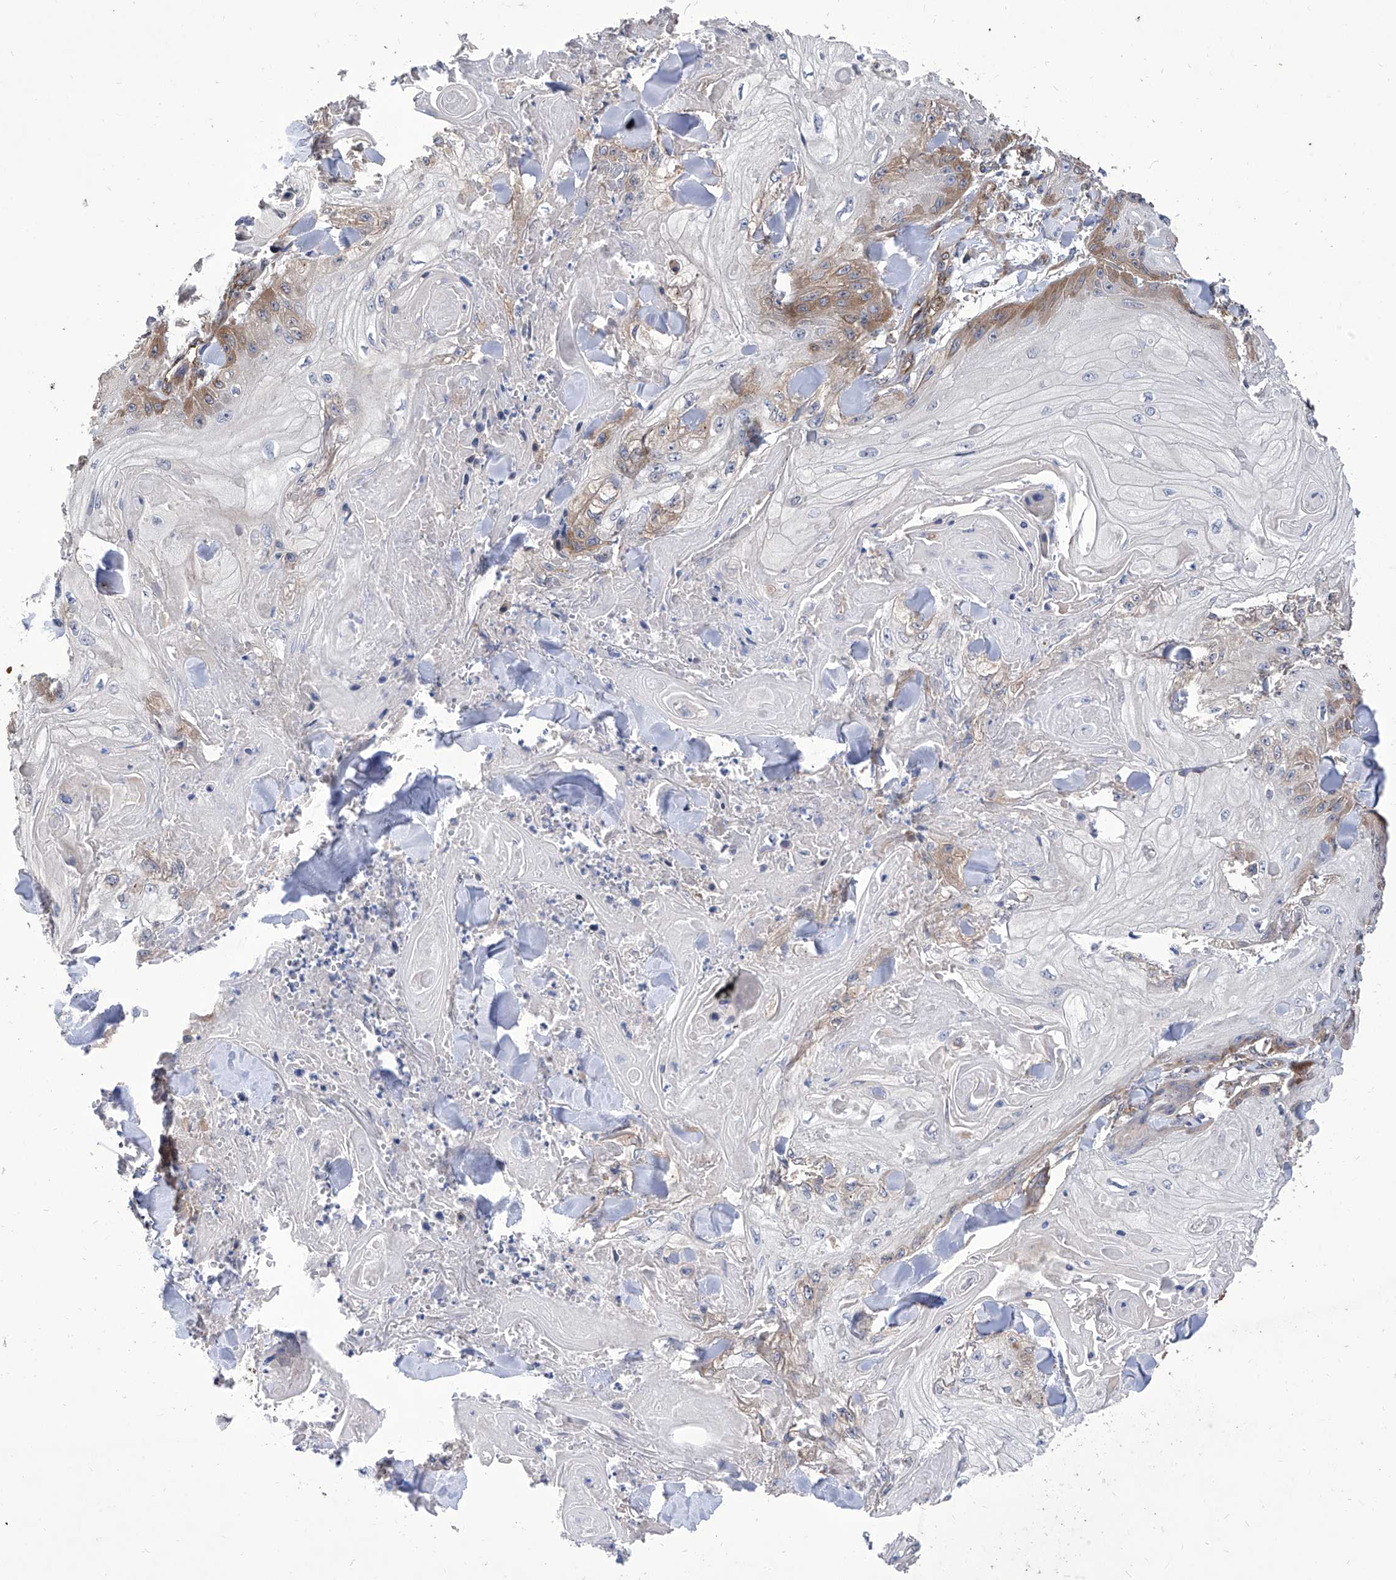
{"staining": {"intensity": "weak", "quantity": "<25%", "location": "cytoplasmic/membranous"}, "tissue": "skin cancer", "cell_type": "Tumor cells", "image_type": "cancer", "snomed": [{"axis": "morphology", "description": "Squamous cell carcinoma, NOS"}, {"axis": "topography", "description": "Skin"}], "caption": "Immunohistochemistry histopathology image of neoplastic tissue: human skin cancer stained with DAB displays no significant protein positivity in tumor cells.", "gene": "TJAP1", "patient": {"sex": "male", "age": 74}}